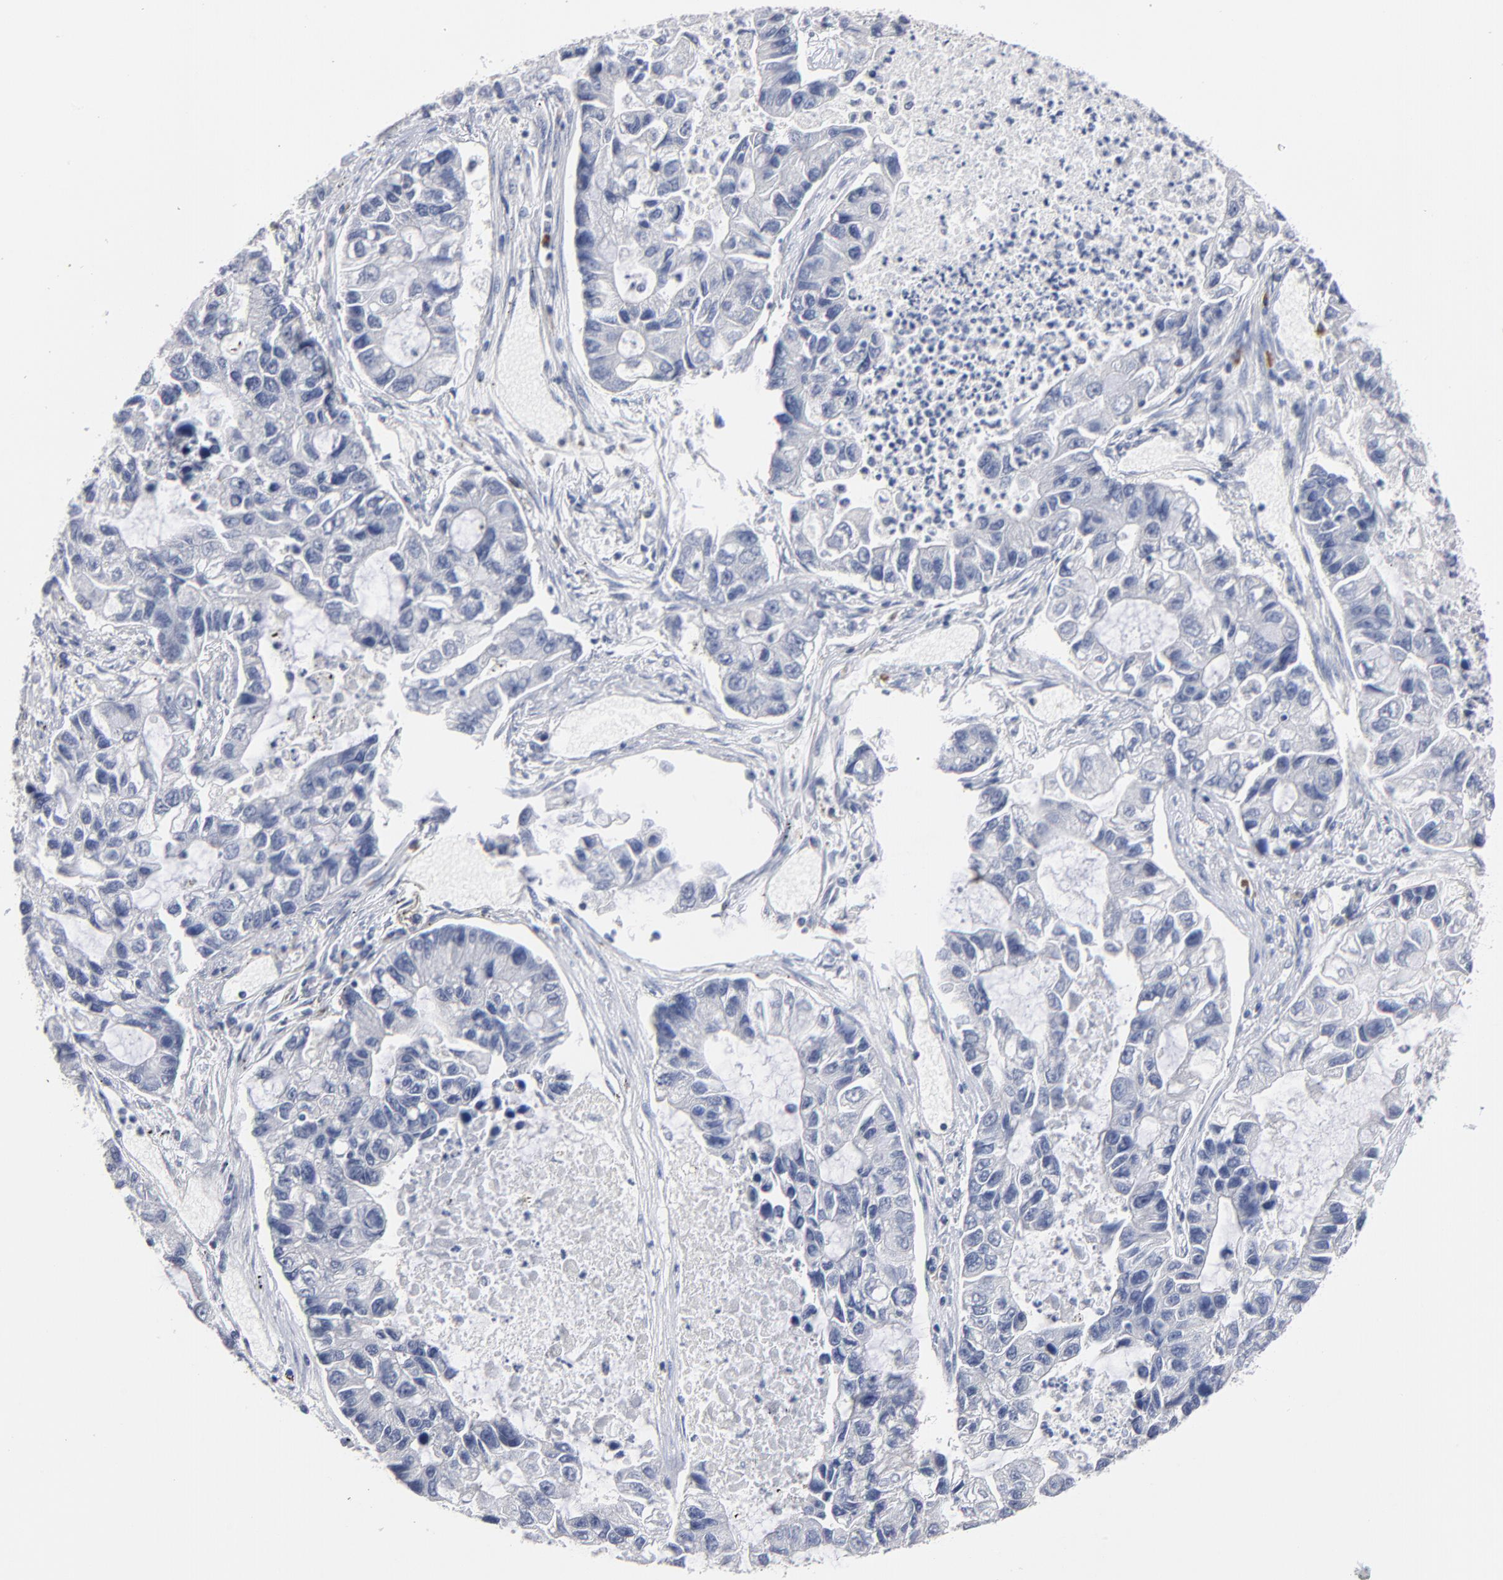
{"staining": {"intensity": "negative", "quantity": "none", "location": "none"}, "tissue": "lung cancer", "cell_type": "Tumor cells", "image_type": "cancer", "snomed": [{"axis": "morphology", "description": "Adenocarcinoma, NOS"}, {"axis": "topography", "description": "Lung"}], "caption": "Human lung adenocarcinoma stained for a protein using immunohistochemistry demonstrates no staining in tumor cells.", "gene": "PDLIM2", "patient": {"sex": "female", "age": 51}}